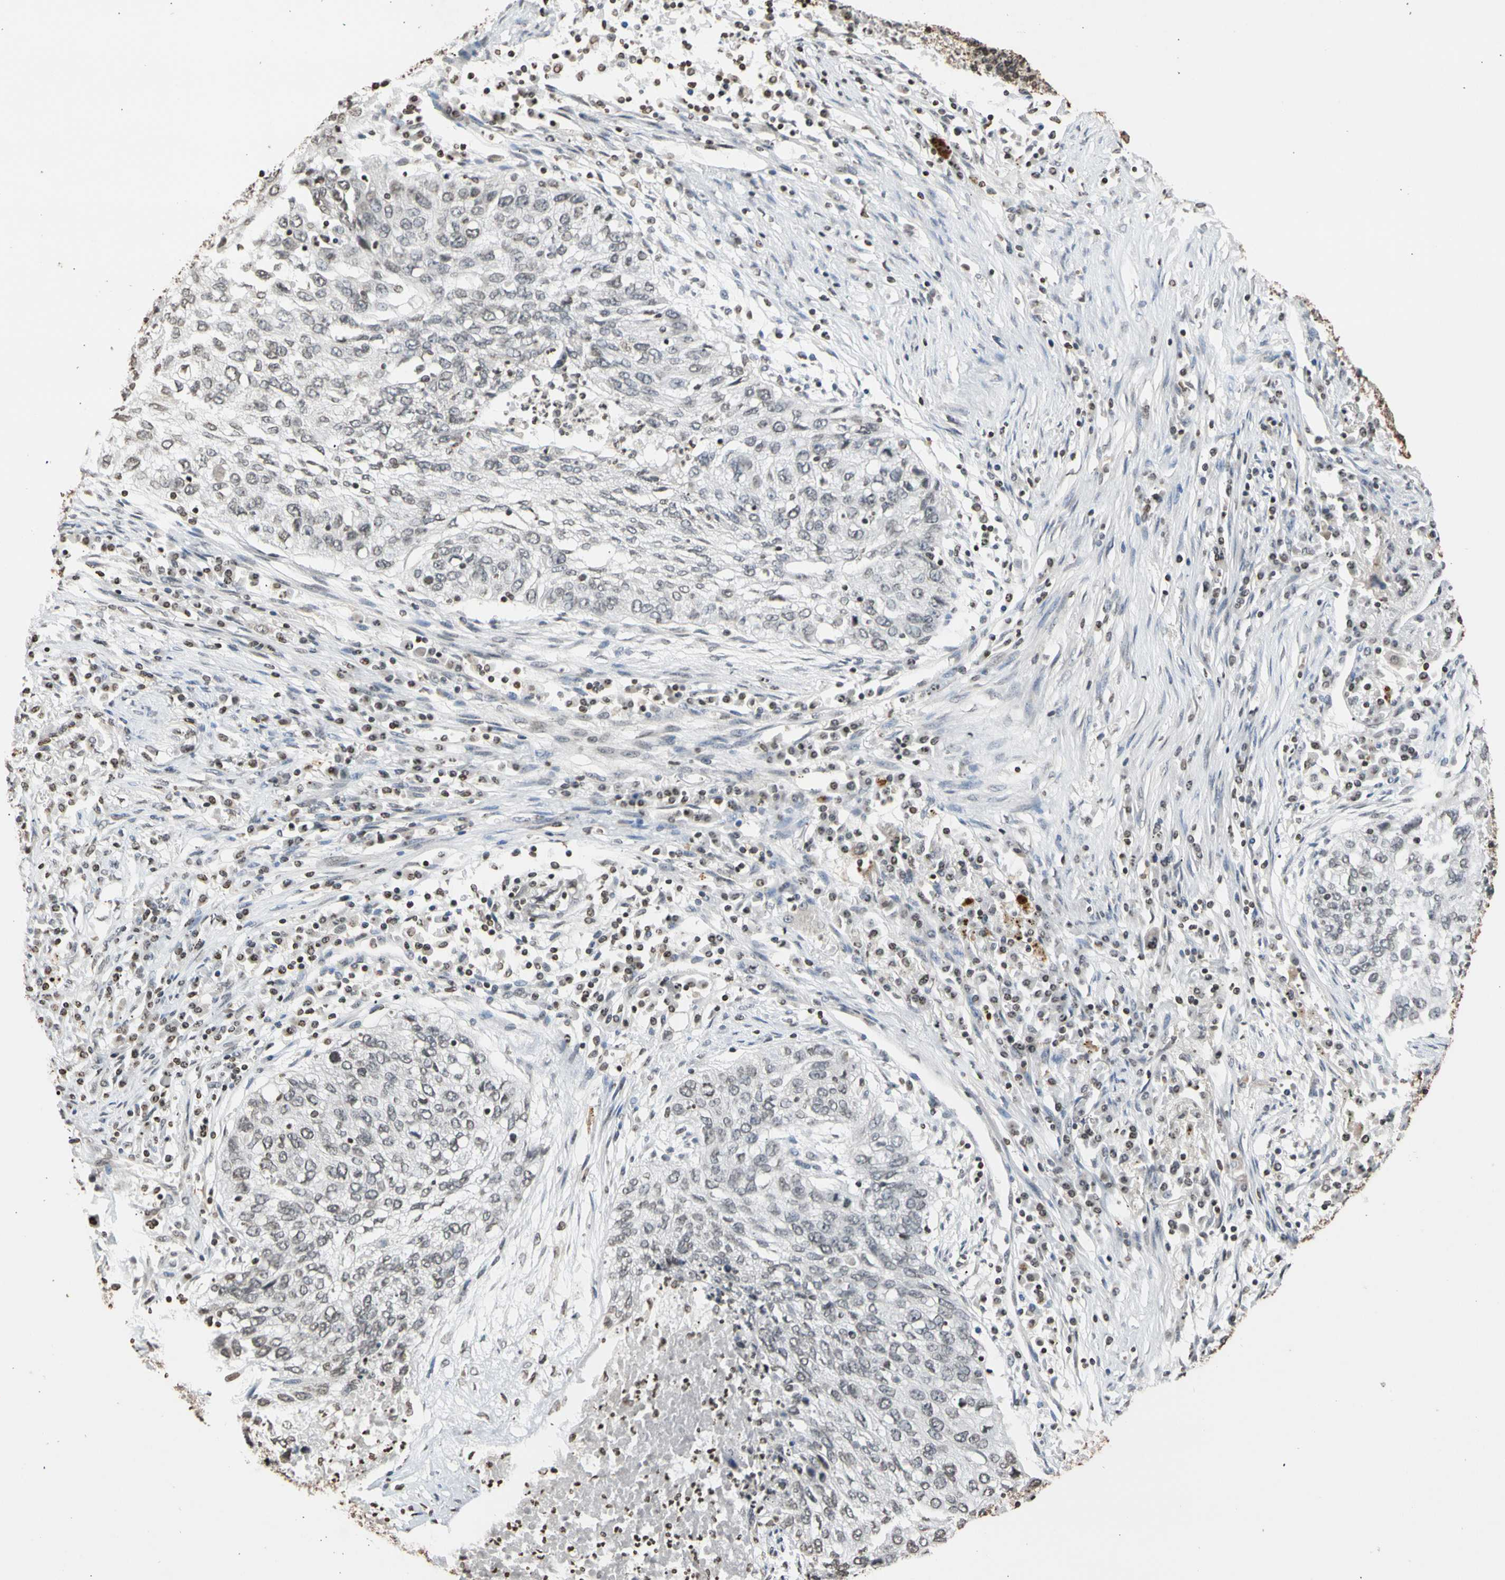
{"staining": {"intensity": "negative", "quantity": "none", "location": "none"}, "tissue": "lung cancer", "cell_type": "Tumor cells", "image_type": "cancer", "snomed": [{"axis": "morphology", "description": "Squamous cell carcinoma, NOS"}, {"axis": "topography", "description": "Lung"}], "caption": "High magnification brightfield microscopy of lung cancer (squamous cell carcinoma) stained with DAB (brown) and counterstained with hematoxylin (blue): tumor cells show no significant staining.", "gene": "GPX4", "patient": {"sex": "female", "age": 63}}